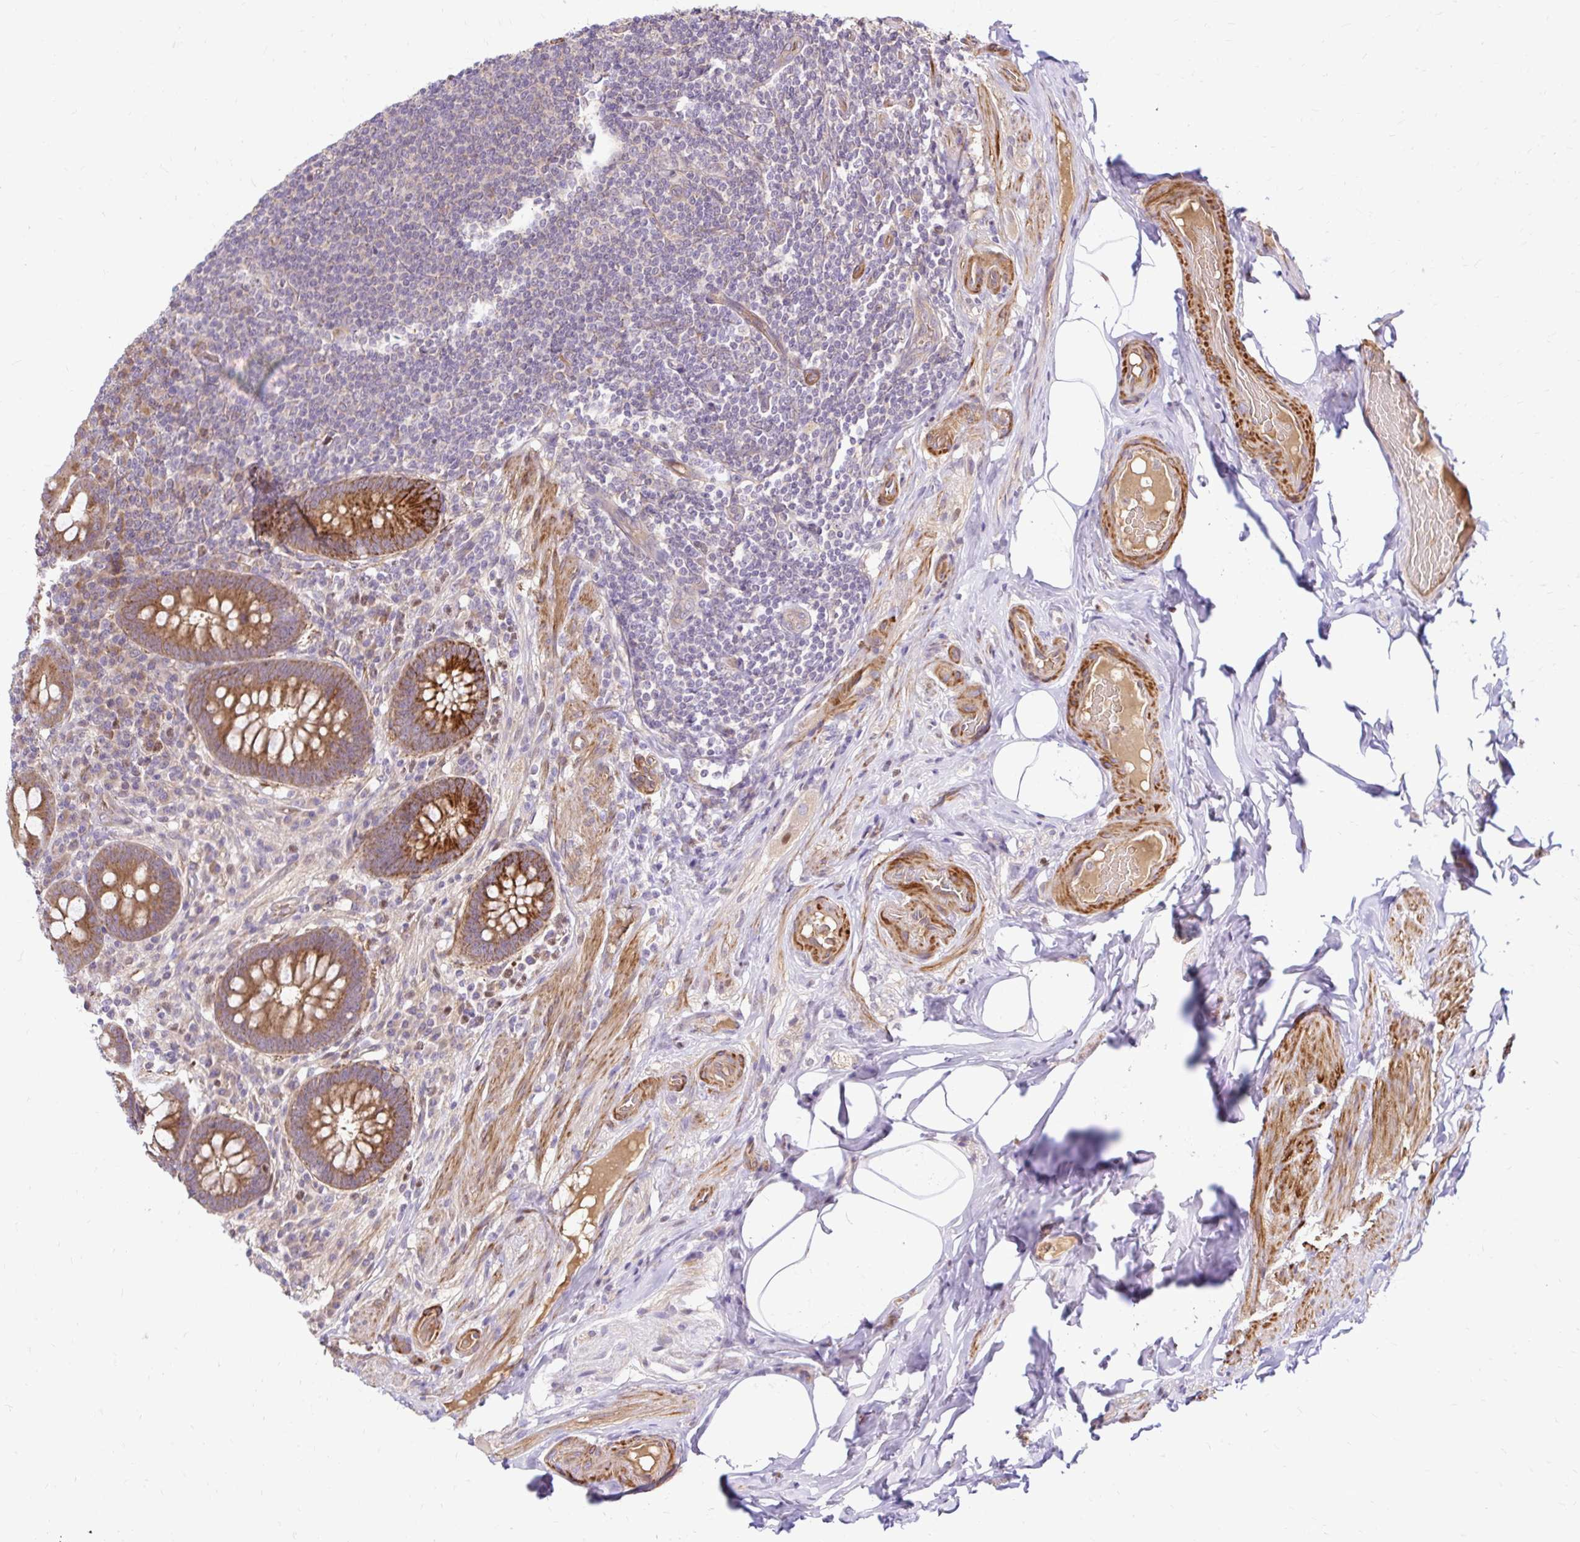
{"staining": {"intensity": "strong", "quantity": ">75%", "location": "cytoplasmic/membranous"}, "tissue": "appendix", "cell_type": "Glandular cells", "image_type": "normal", "snomed": [{"axis": "morphology", "description": "Normal tissue, NOS"}, {"axis": "topography", "description": "Appendix"}], "caption": "This micrograph reveals immunohistochemistry (IHC) staining of normal human appendix, with high strong cytoplasmic/membranous staining in about >75% of glandular cells.", "gene": "ARHGEF37", "patient": {"sex": "male", "age": 71}}